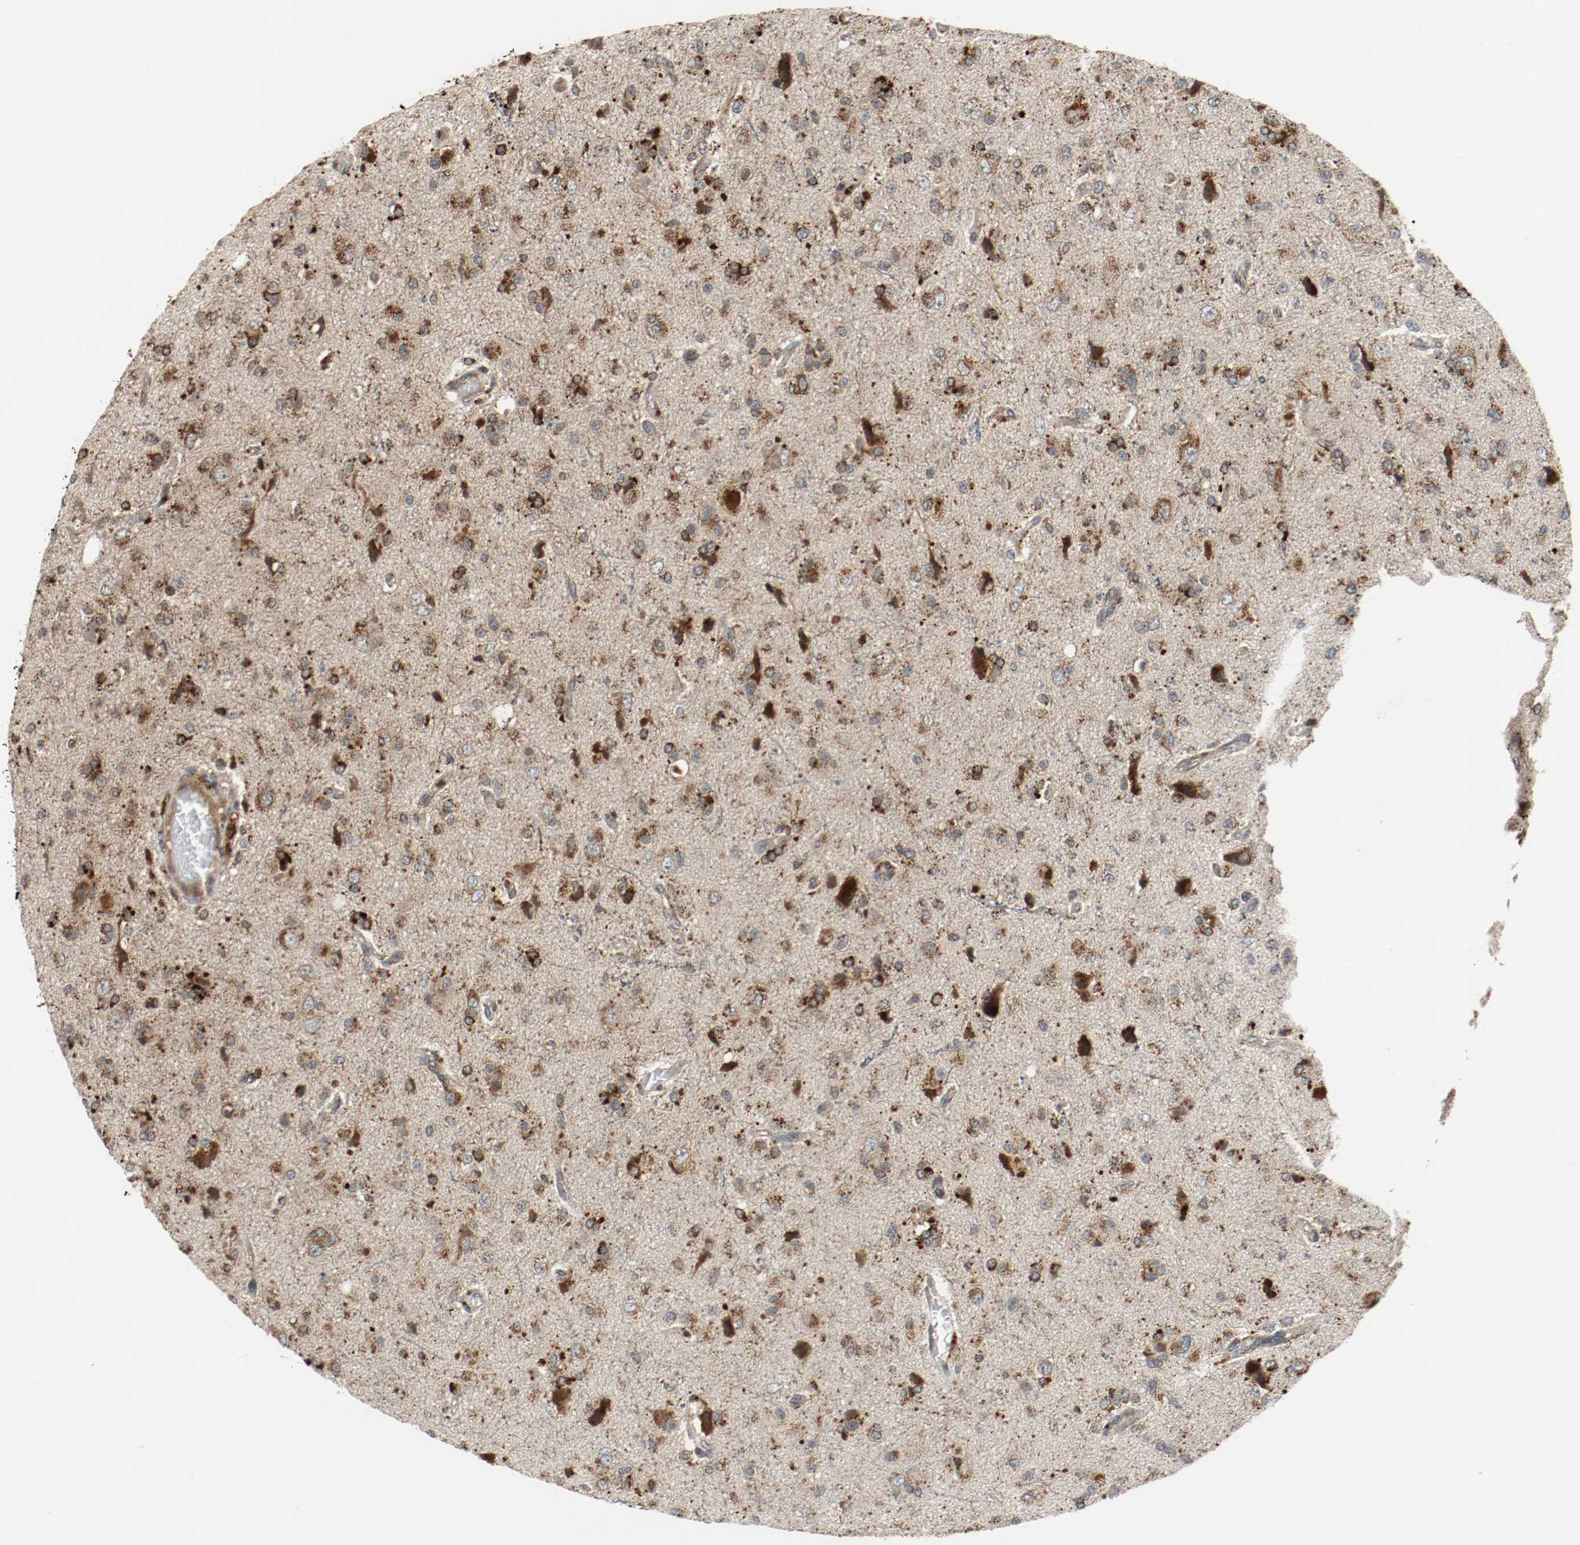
{"staining": {"intensity": "strong", "quantity": ">75%", "location": "cytoplasmic/membranous"}, "tissue": "glioma", "cell_type": "Tumor cells", "image_type": "cancer", "snomed": [{"axis": "morphology", "description": "Glioma, malignant, High grade"}, {"axis": "topography", "description": "Brain"}], "caption": "High-grade glioma (malignant) stained for a protein (brown) shows strong cytoplasmic/membranous positive staining in about >75% of tumor cells.", "gene": "LAMP2", "patient": {"sex": "male", "age": 47}}